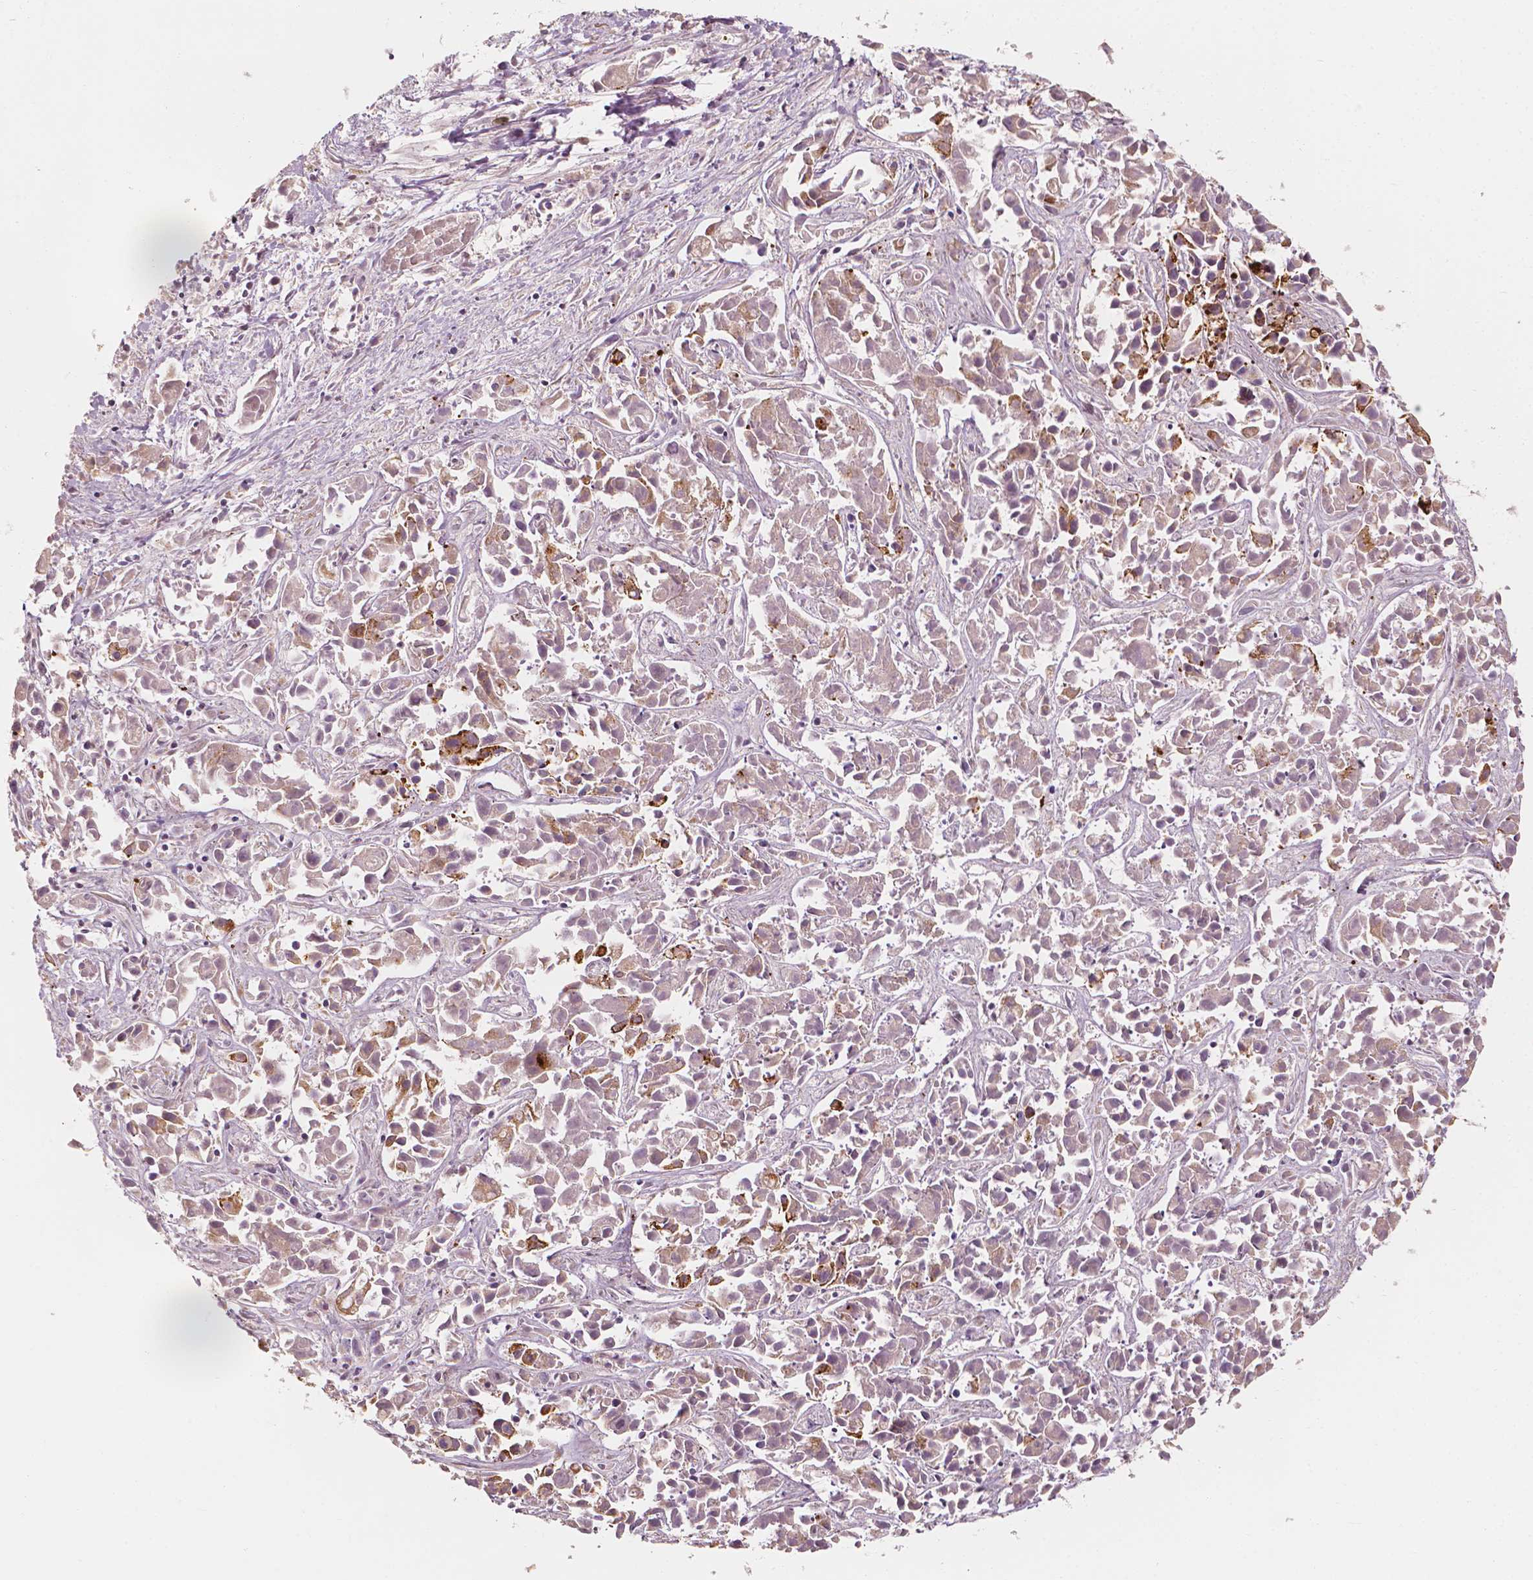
{"staining": {"intensity": "moderate", "quantity": "25%-75%", "location": "cytoplasmic/membranous"}, "tissue": "liver cancer", "cell_type": "Tumor cells", "image_type": "cancer", "snomed": [{"axis": "morphology", "description": "Cholangiocarcinoma"}, {"axis": "topography", "description": "Liver"}], "caption": "Human liver cholangiocarcinoma stained with a brown dye shows moderate cytoplasmic/membranous positive expression in approximately 25%-75% of tumor cells.", "gene": "SHPK", "patient": {"sex": "female", "age": 81}}